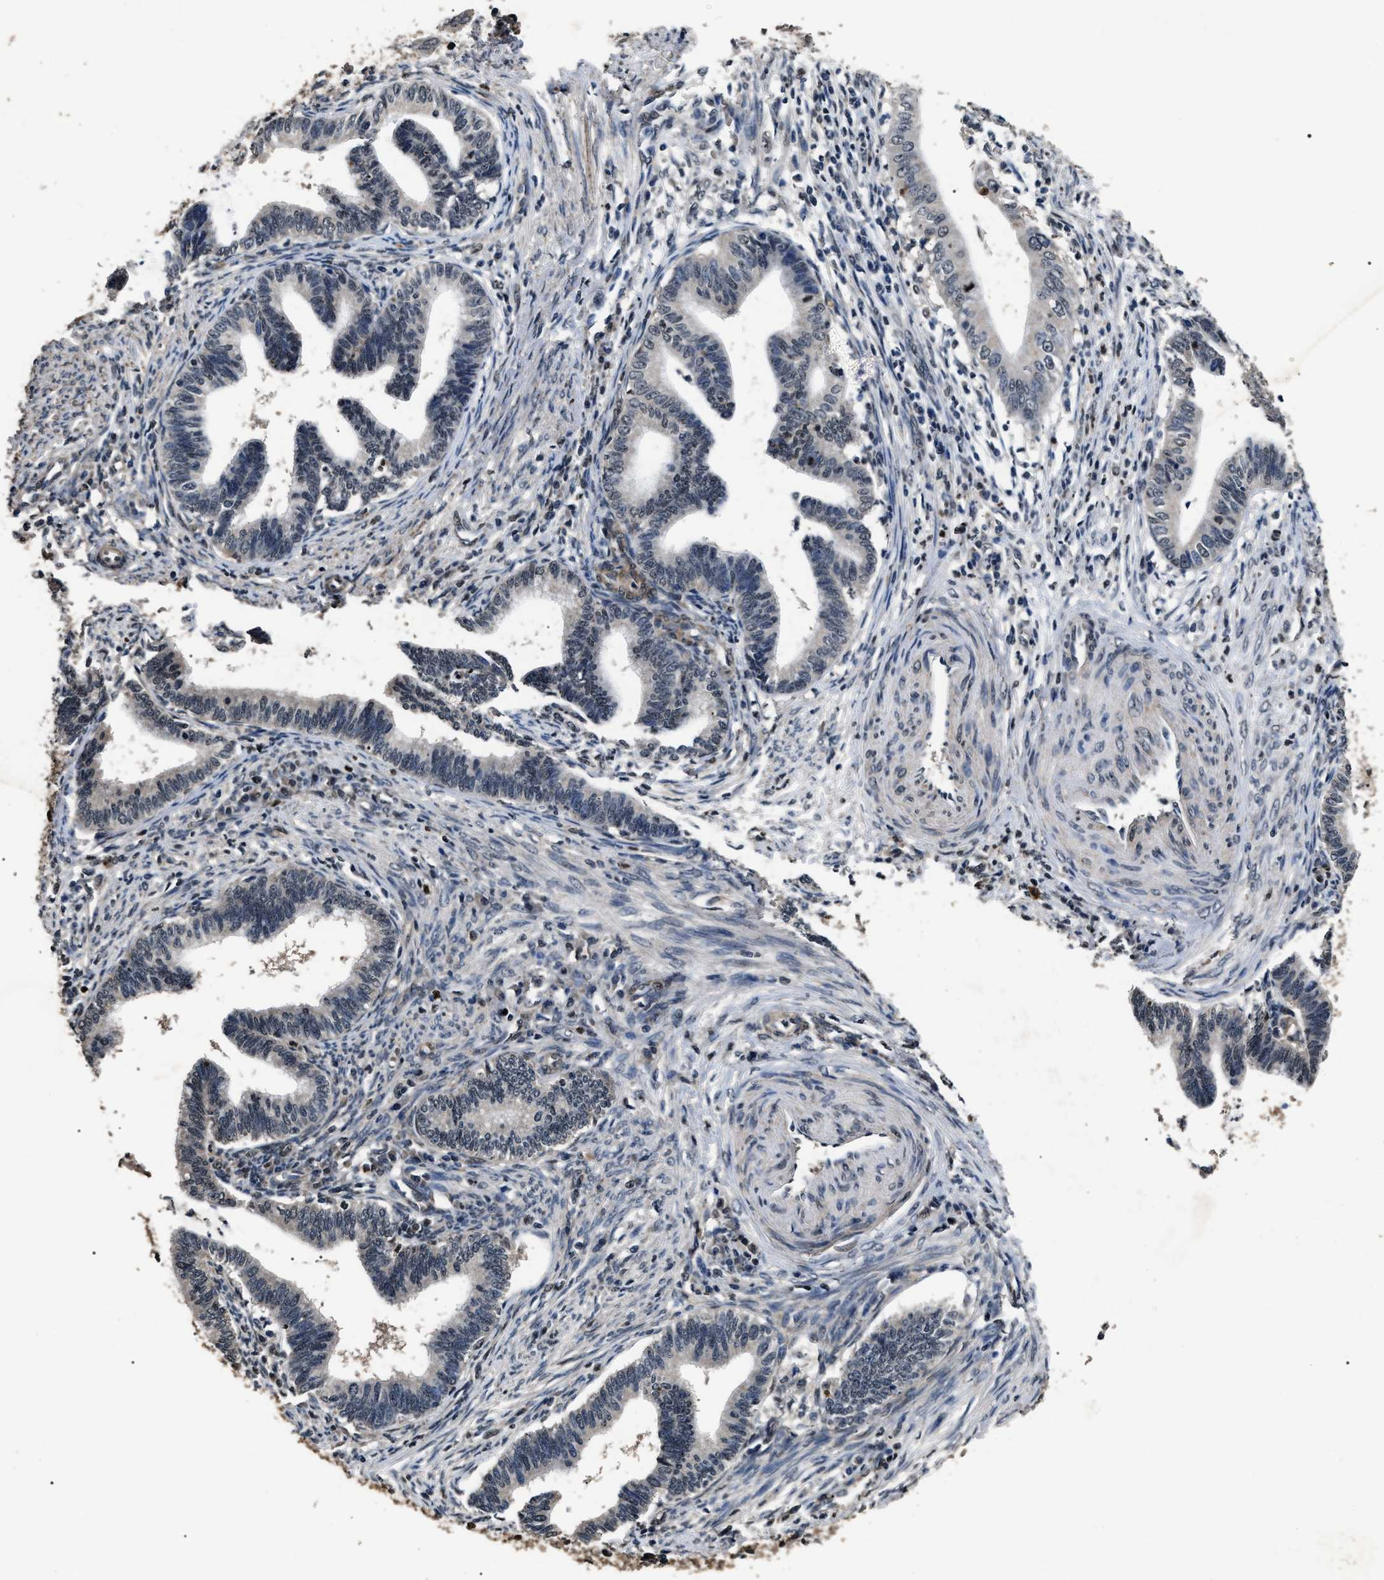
{"staining": {"intensity": "weak", "quantity": "<25%", "location": "nuclear"}, "tissue": "cervical cancer", "cell_type": "Tumor cells", "image_type": "cancer", "snomed": [{"axis": "morphology", "description": "Adenocarcinoma, NOS"}, {"axis": "topography", "description": "Cervix"}], "caption": "There is no significant expression in tumor cells of adenocarcinoma (cervical).", "gene": "ANP32E", "patient": {"sex": "female", "age": 36}}